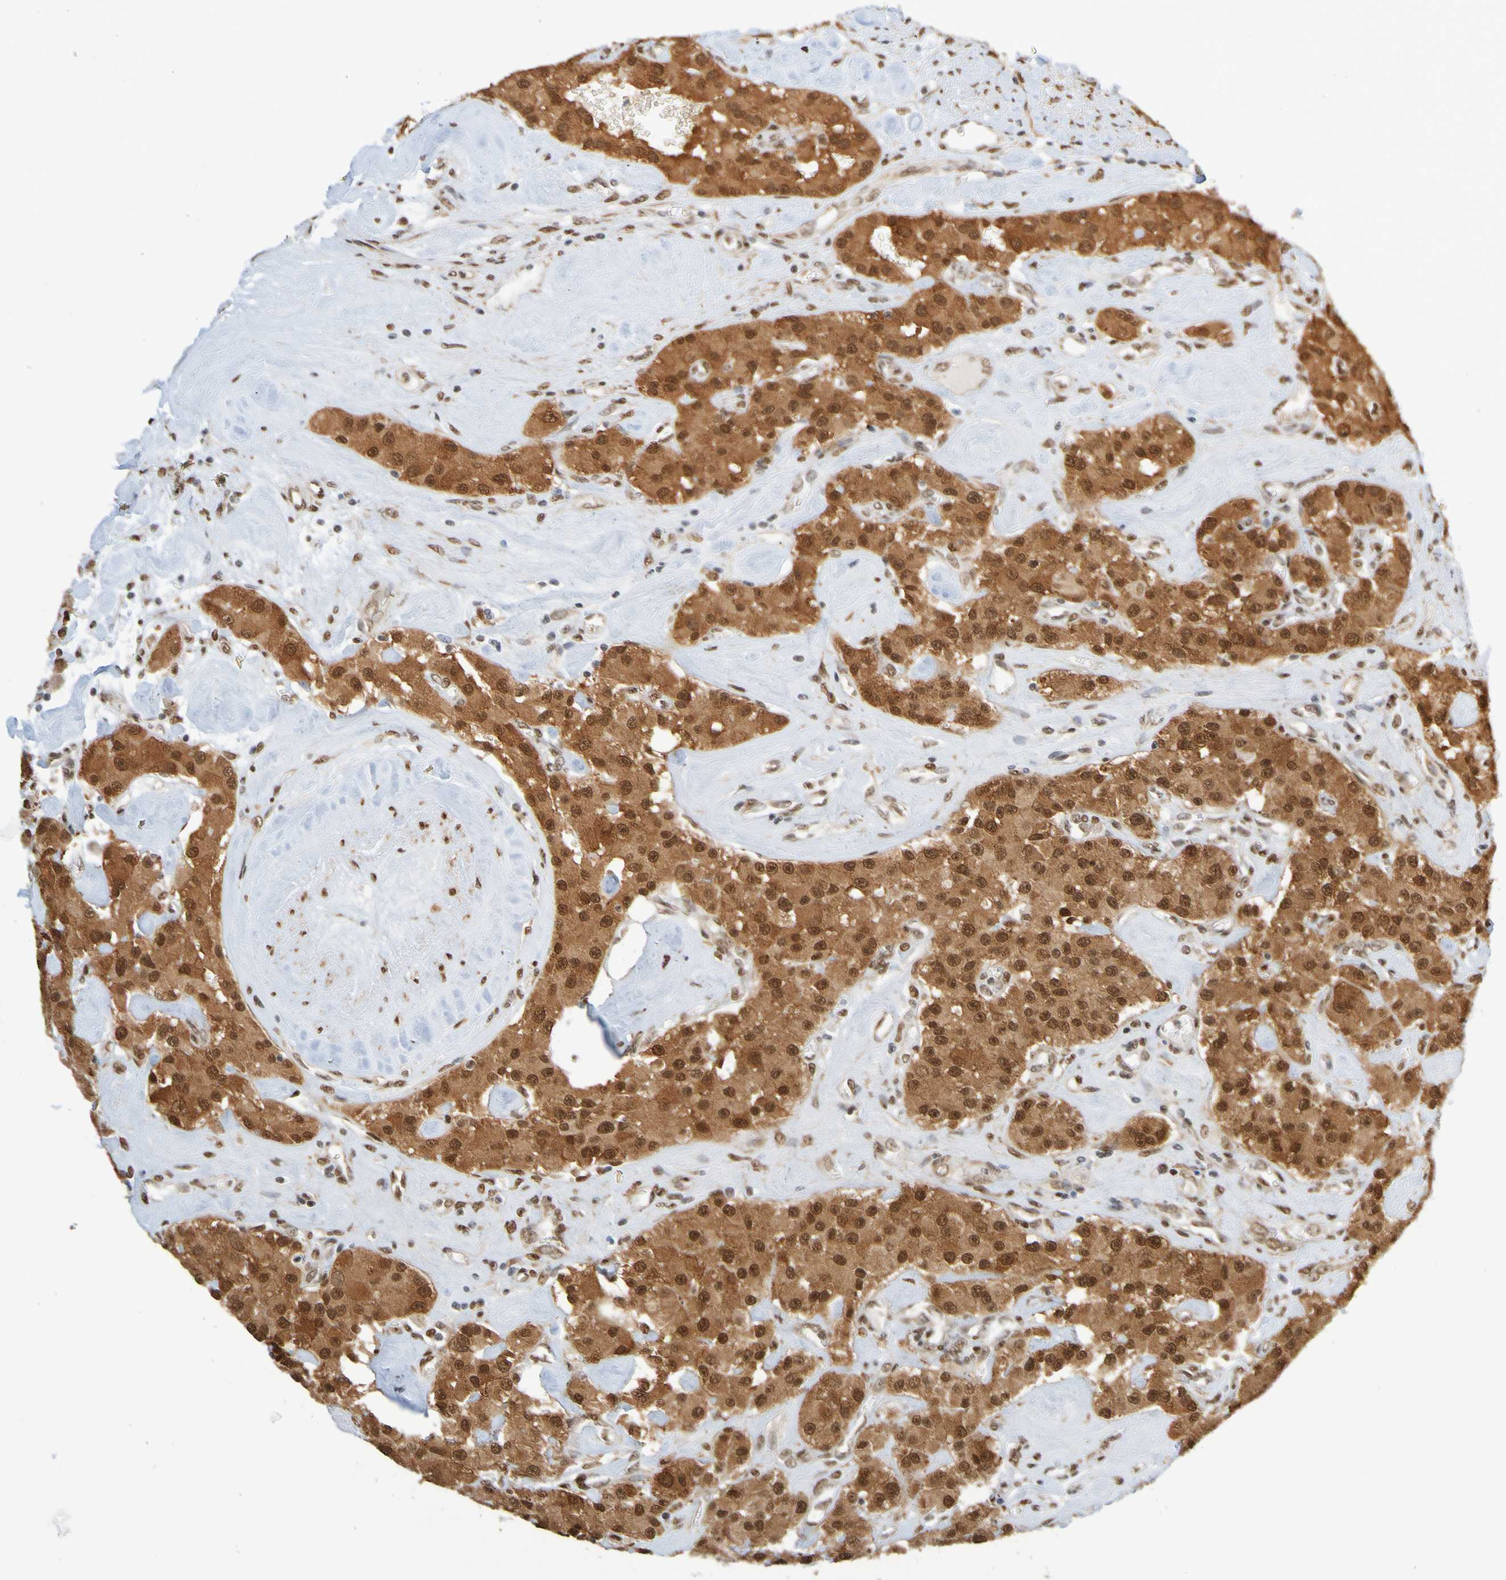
{"staining": {"intensity": "strong", "quantity": ">75%", "location": "nuclear"}, "tissue": "carcinoid", "cell_type": "Tumor cells", "image_type": "cancer", "snomed": [{"axis": "morphology", "description": "Carcinoid, malignant, NOS"}, {"axis": "topography", "description": "Pancreas"}], "caption": "A brown stain shows strong nuclear positivity of a protein in human carcinoid tumor cells.", "gene": "HDAC2", "patient": {"sex": "male", "age": 41}}